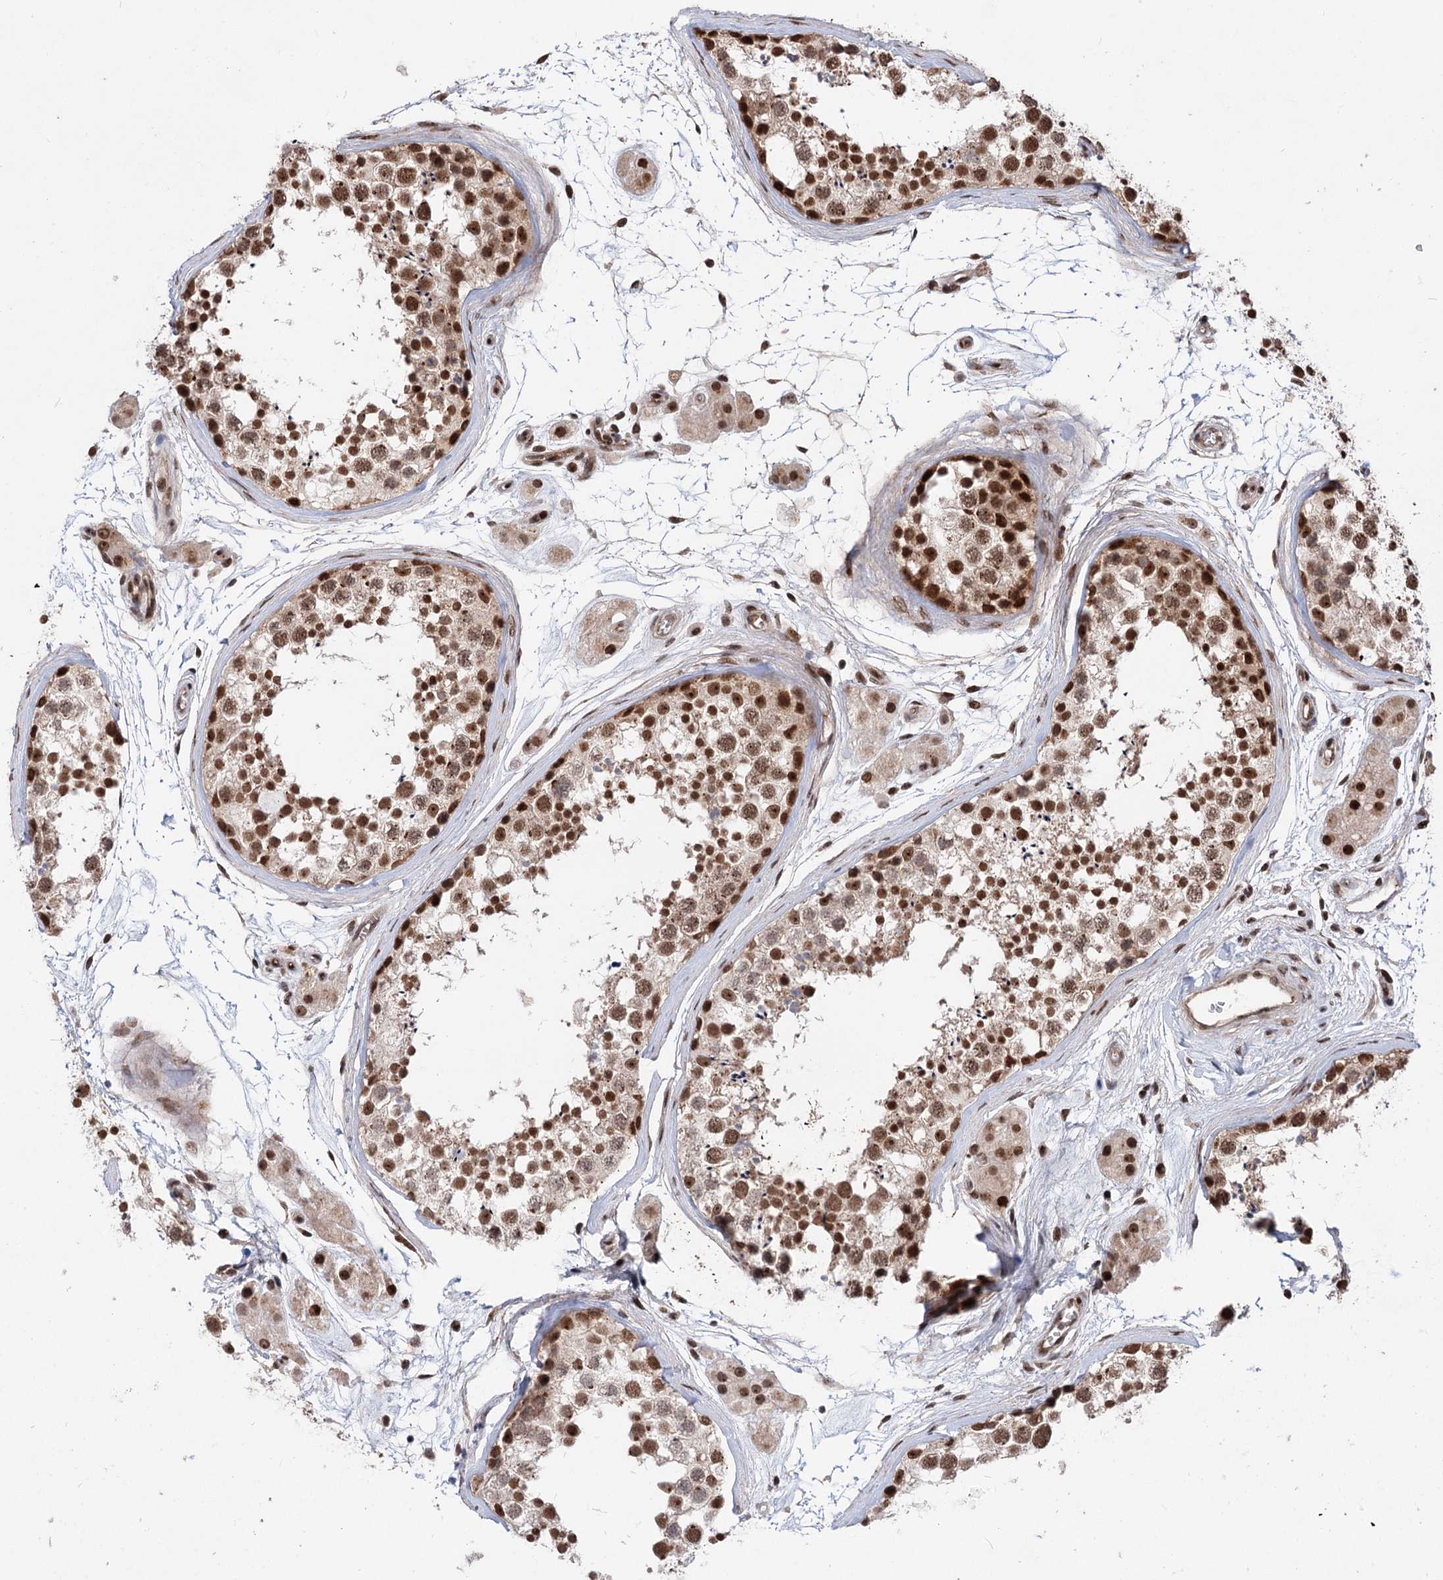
{"staining": {"intensity": "strong", "quantity": ">75%", "location": "nuclear"}, "tissue": "testis", "cell_type": "Cells in seminiferous ducts", "image_type": "normal", "snomed": [{"axis": "morphology", "description": "Normal tissue, NOS"}, {"axis": "topography", "description": "Testis"}], "caption": "Benign testis was stained to show a protein in brown. There is high levels of strong nuclear positivity in about >75% of cells in seminiferous ducts. The staining was performed using DAB to visualize the protein expression in brown, while the nuclei were stained in blue with hematoxylin (Magnification: 20x).", "gene": "MAML1", "patient": {"sex": "male", "age": 56}}